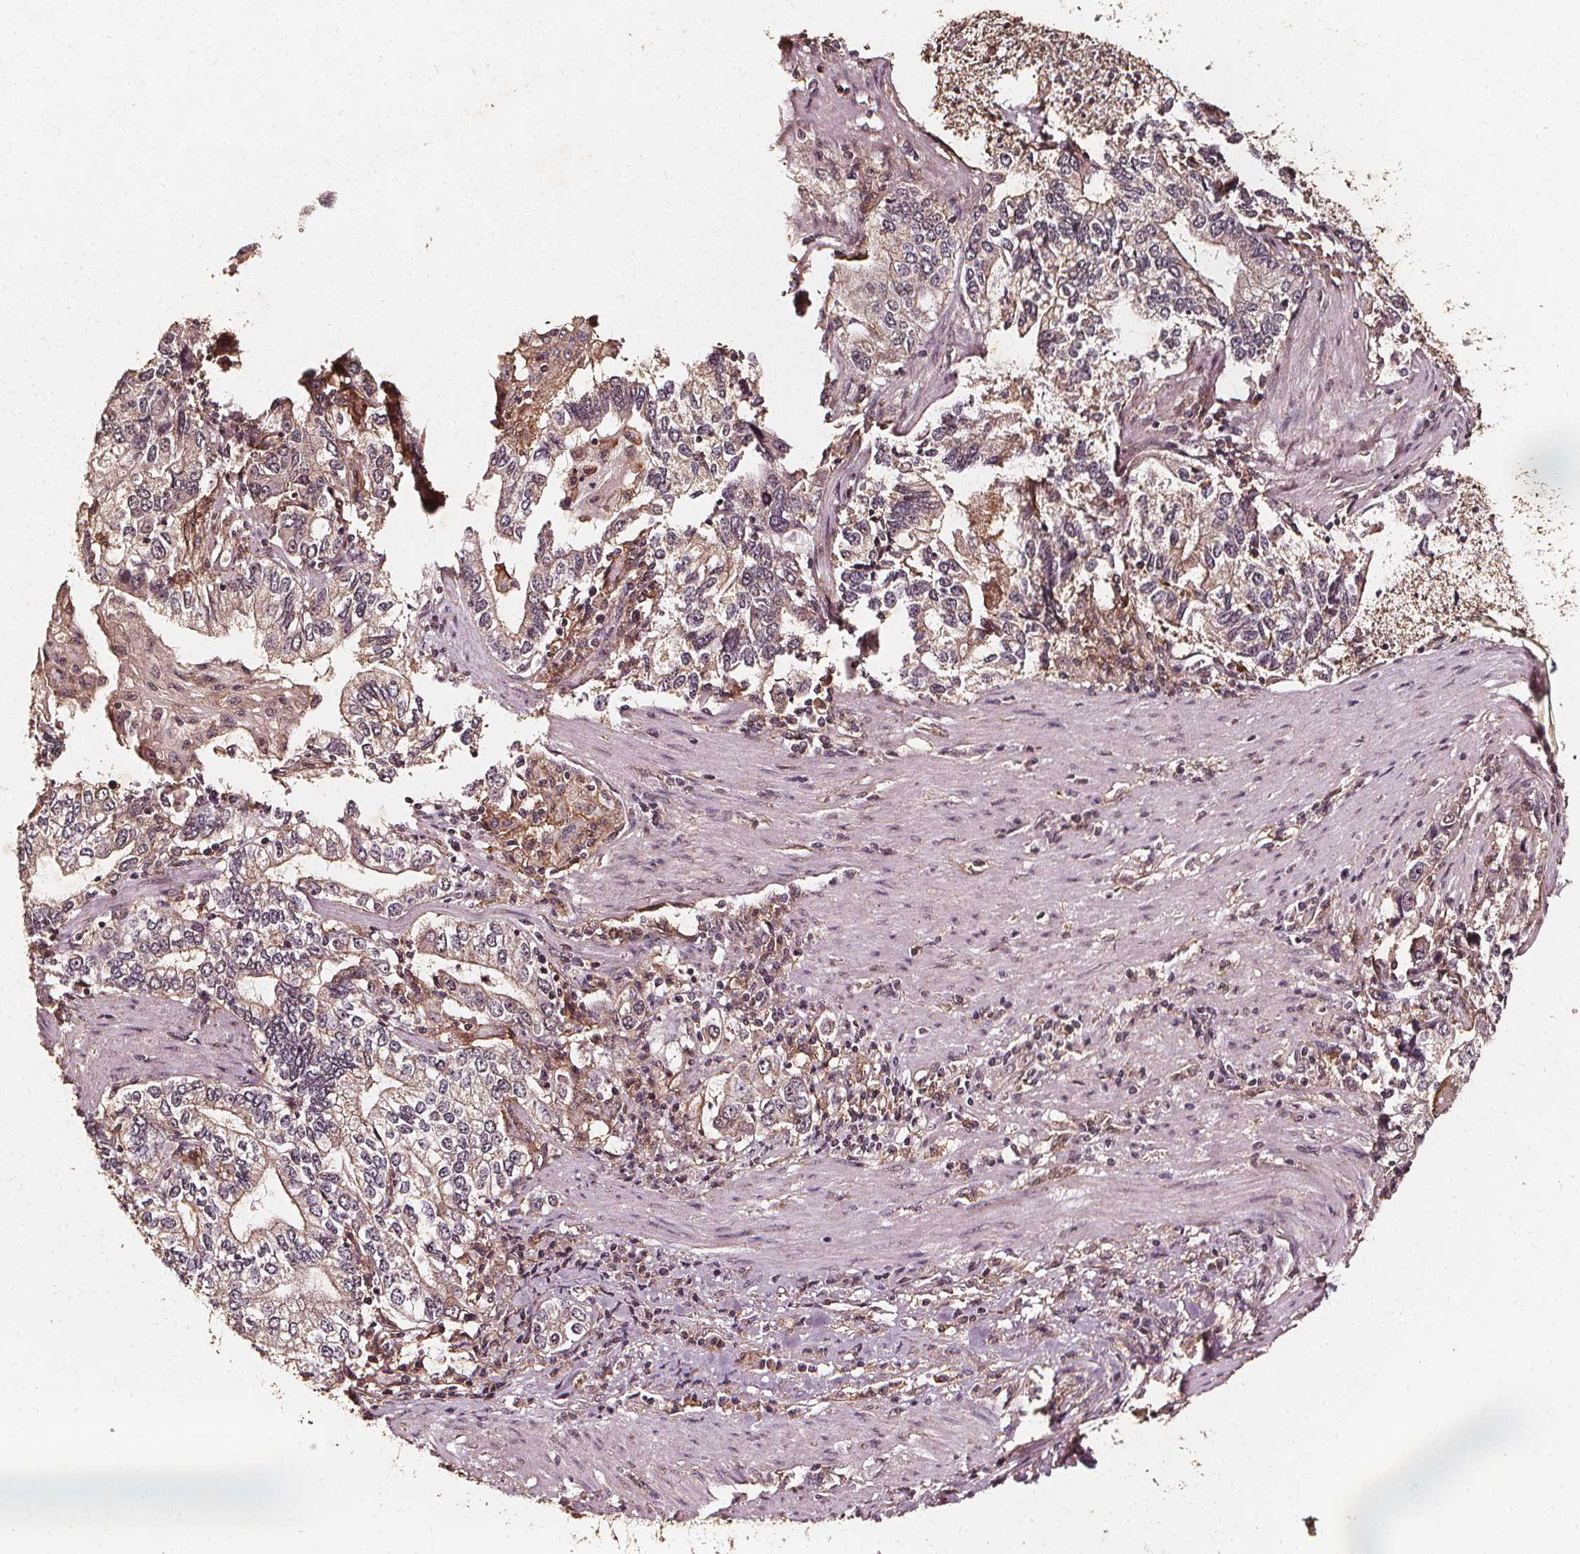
{"staining": {"intensity": "weak", "quantity": "25%-75%", "location": "cytoplasmic/membranous"}, "tissue": "stomach cancer", "cell_type": "Tumor cells", "image_type": "cancer", "snomed": [{"axis": "morphology", "description": "Adenocarcinoma, NOS"}, {"axis": "topography", "description": "Stomach, lower"}], "caption": "Immunohistochemistry (IHC) micrograph of neoplastic tissue: human stomach cancer (adenocarcinoma) stained using immunohistochemistry reveals low levels of weak protein expression localized specifically in the cytoplasmic/membranous of tumor cells, appearing as a cytoplasmic/membranous brown color.", "gene": "ABCA1", "patient": {"sex": "female", "age": 72}}